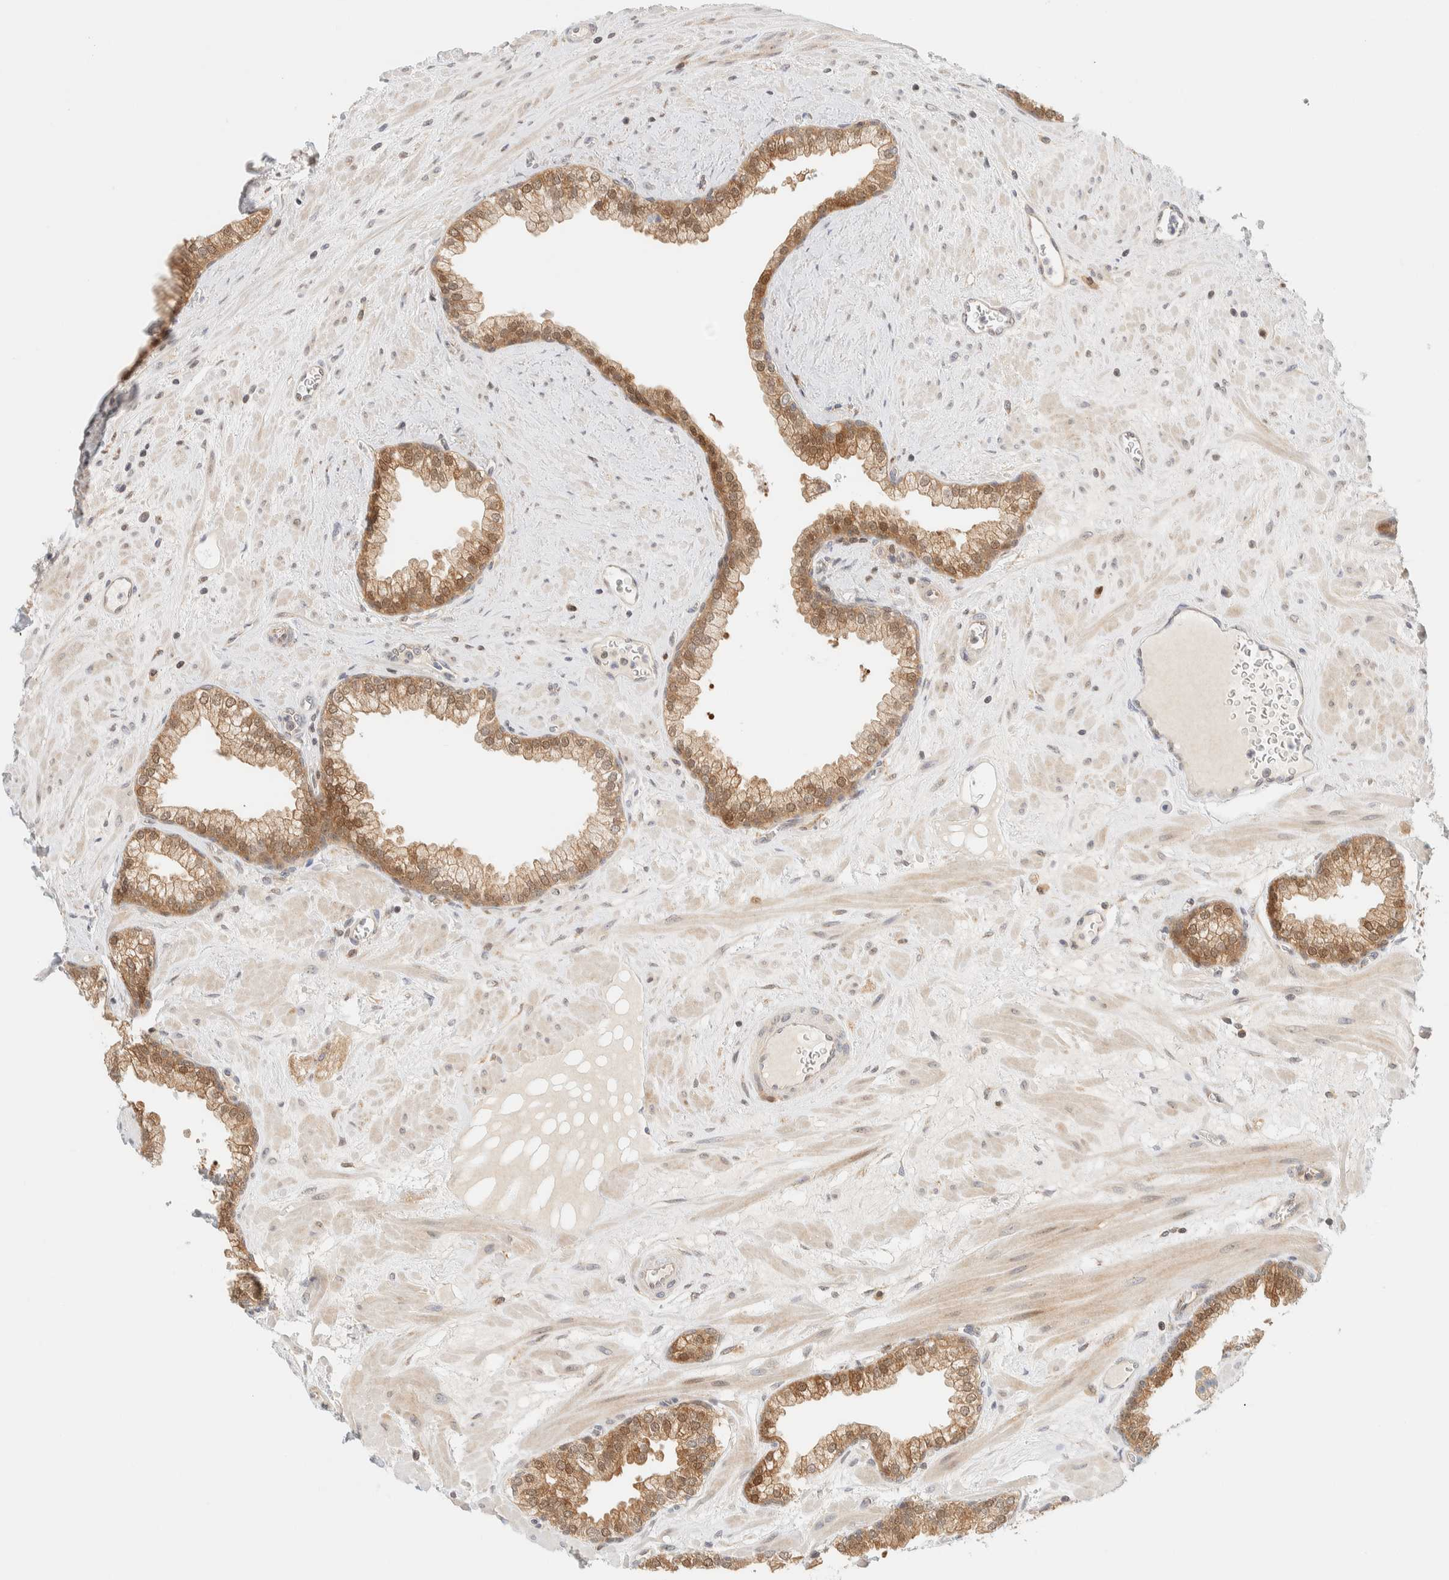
{"staining": {"intensity": "moderate", "quantity": ">75%", "location": "cytoplasmic/membranous,nuclear"}, "tissue": "prostate", "cell_type": "Glandular cells", "image_type": "normal", "snomed": [{"axis": "morphology", "description": "Normal tissue, NOS"}, {"axis": "morphology", "description": "Urothelial carcinoma, Low grade"}, {"axis": "topography", "description": "Urinary bladder"}, {"axis": "topography", "description": "Prostate"}], "caption": "IHC photomicrograph of benign prostate stained for a protein (brown), which demonstrates medium levels of moderate cytoplasmic/membranous,nuclear expression in about >75% of glandular cells.", "gene": "PCYT2", "patient": {"sex": "male", "age": 60}}